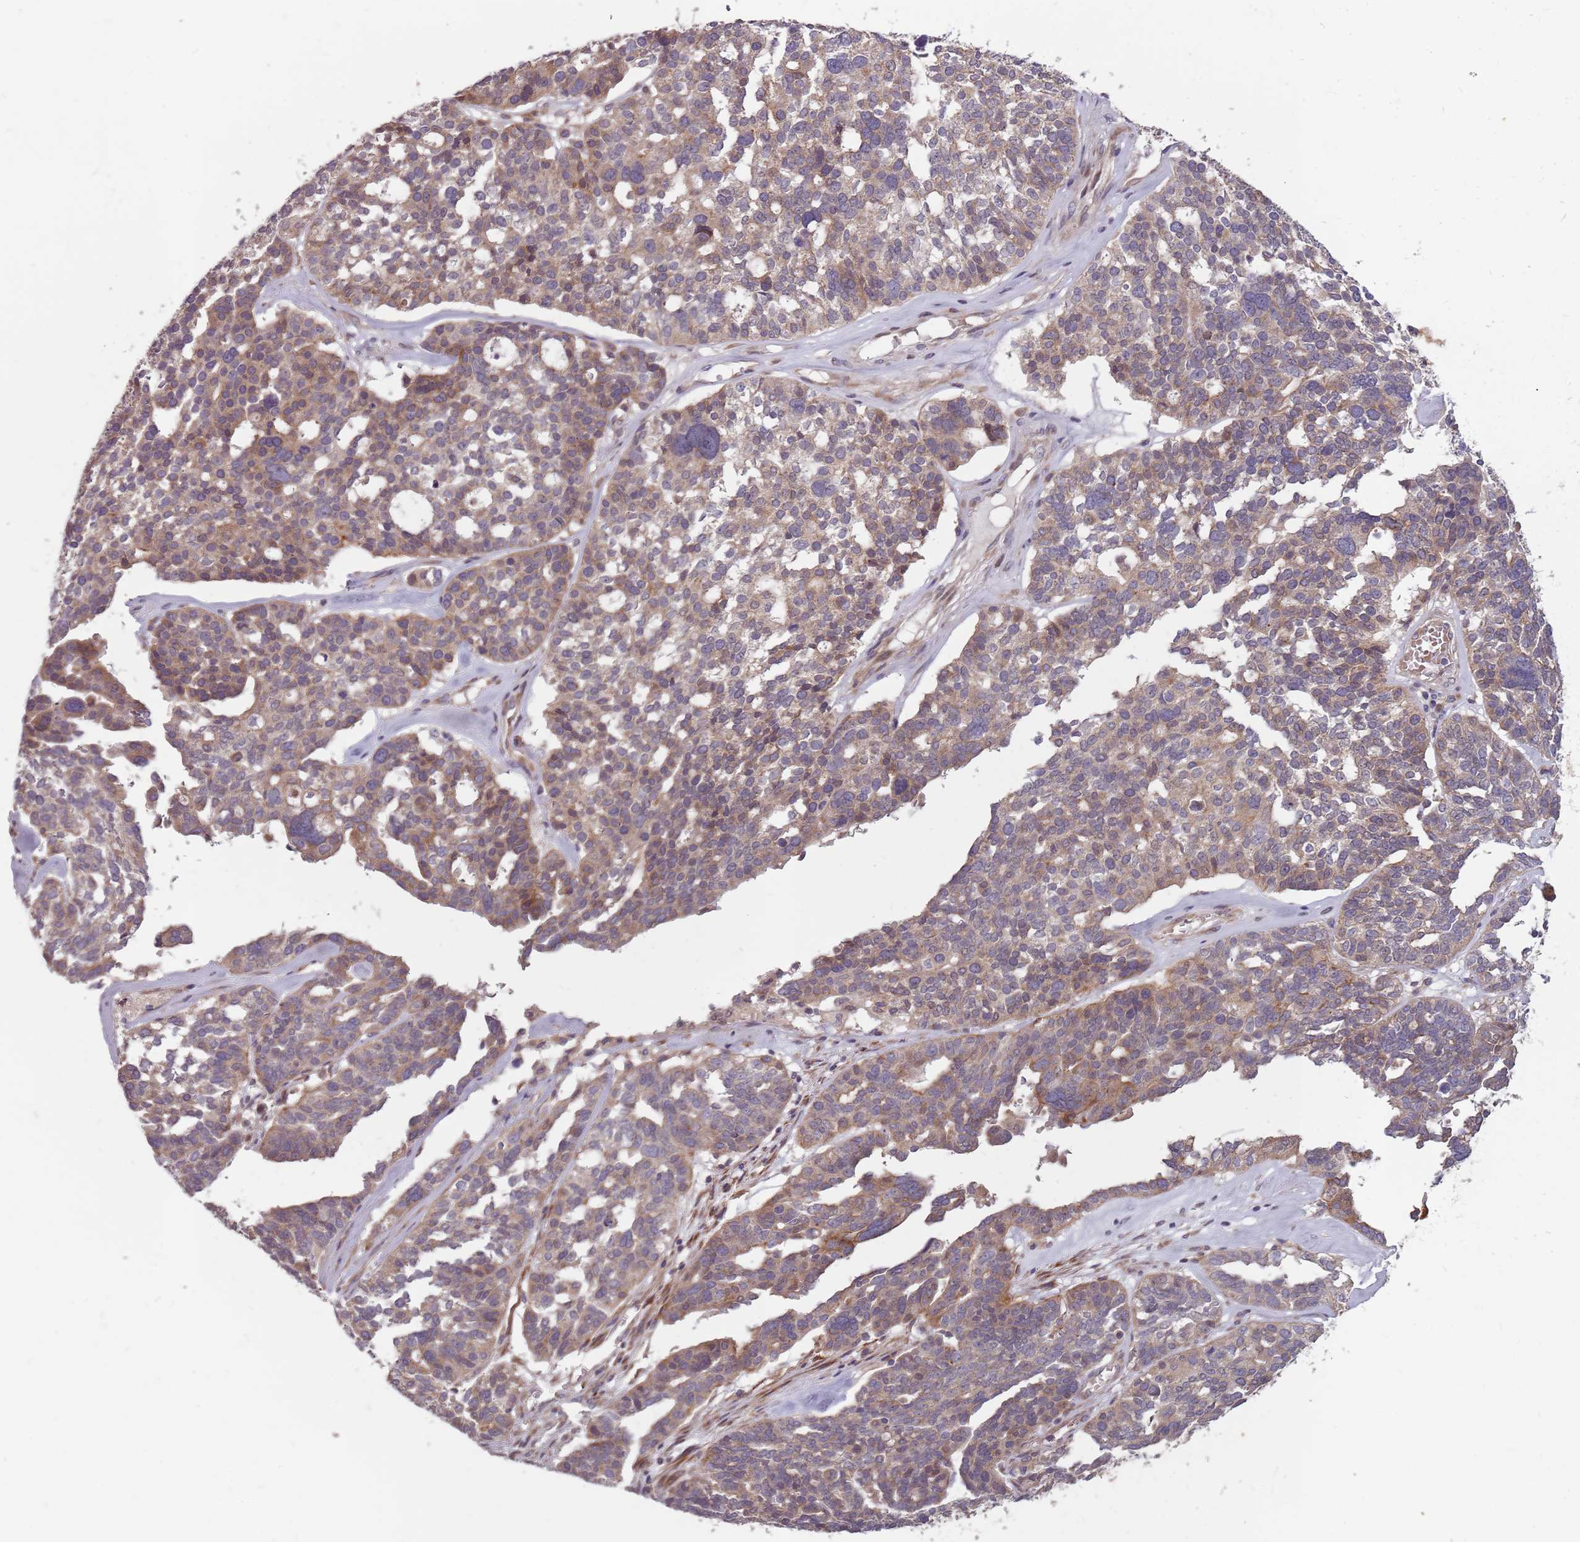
{"staining": {"intensity": "weak", "quantity": ">75%", "location": "cytoplasmic/membranous"}, "tissue": "ovarian cancer", "cell_type": "Tumor cells", "image_type": "cancer", "snomed": [{"axis": "morphology", "description": "Cystadenocarcinoma, serous, NOS"}, {"axis": "topography", "description": "Ovary"}], "caption": "Protein staining demonstrates weak cytoplasmic/membranous staining in about >75% of tumor cells in ovarian cancer.", "gene": "PLD6", "patient": {"sex": "female", "age": 59}}